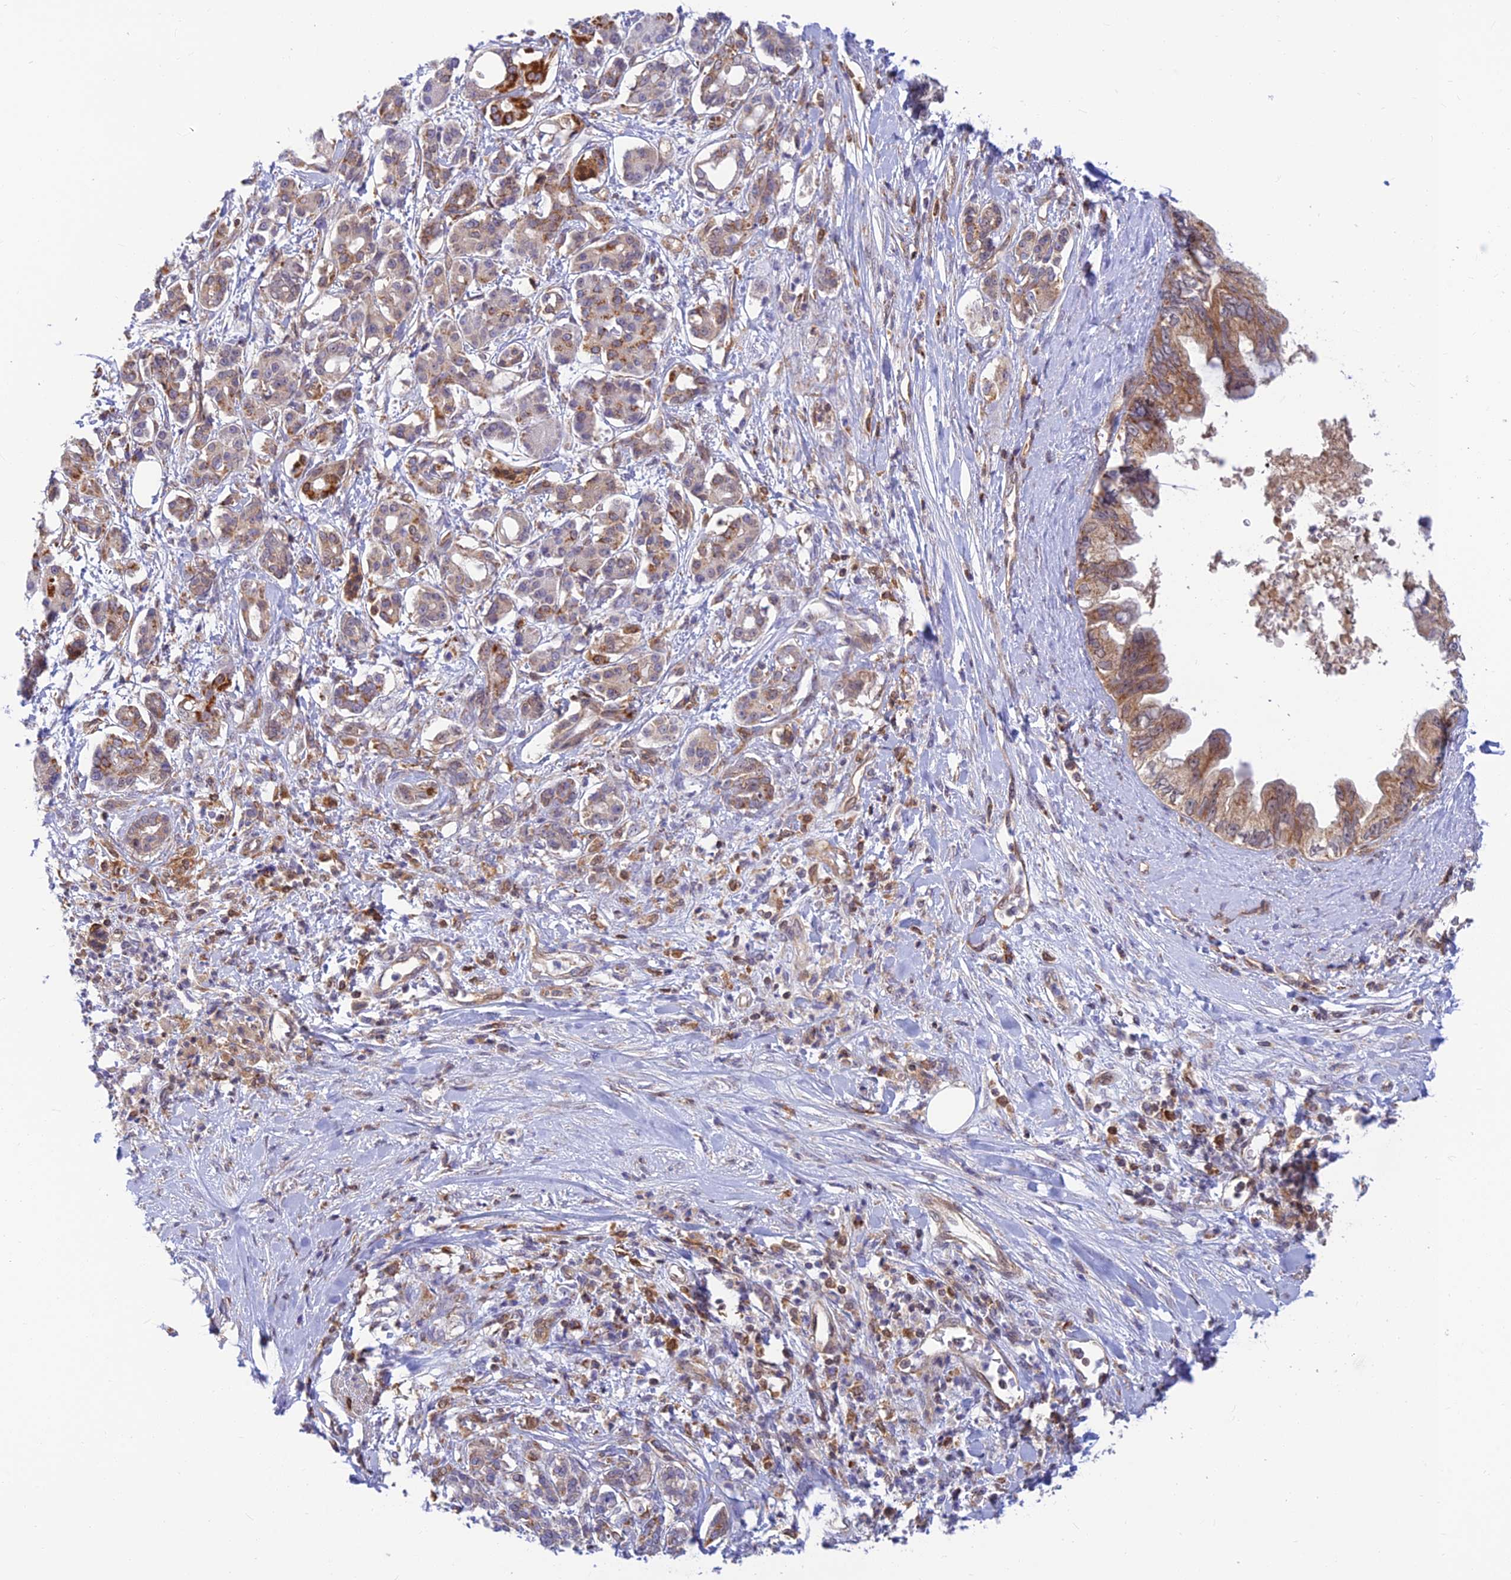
{"staining": {"intensity": "moderate", "quantity": "25%-75%", "location": "cytoplasmic/membranous"}, "tissue": "pancreatic cancer", "cell_type": "Tumor cells", "image_type": "cancer", "snomed": [{"axis": "morphology", "description": "Adenocarcinoma, NOS"}, {"axis": "topography", "description": "Pancreas"}], "caption": "A medium amount of moderate cytoplasmic/membranous staining is seen in approximately 25%-75% of tumor cells in adenocarcinoma (pancreatic) tissue.", "gene": "LYSMD2", "patient": {"sex": "female", "age": 56}}